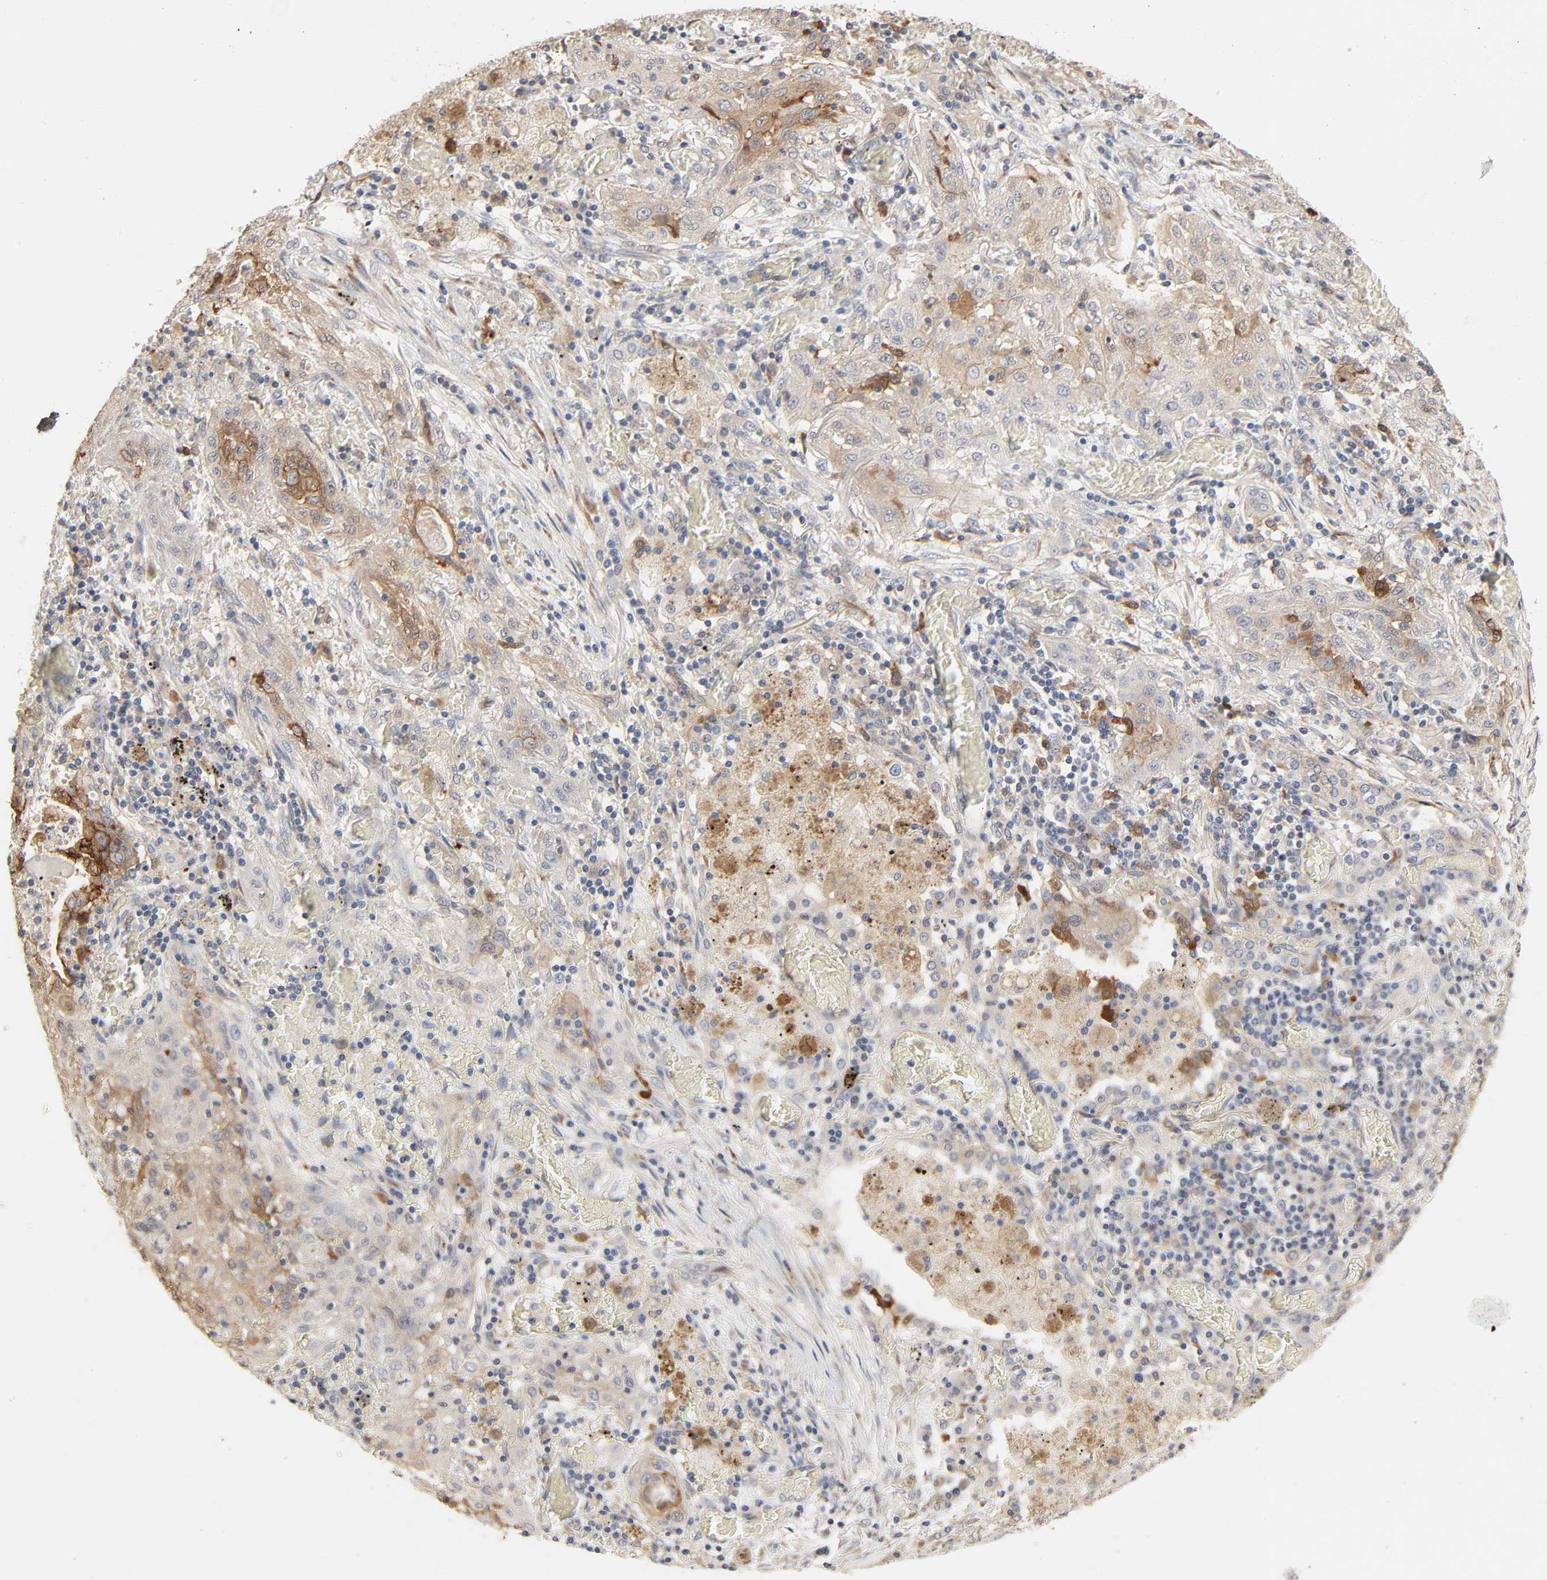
{"staining": {"intensity": "moderate", "quantity": "25%-75%", "location": "cytoplasmic/membranous"}, "tissue": "lung cancer", "cell_type": "Tumor cells", "image_type": "cancer", "snomed": [{"axis": "morphology", "description": "Squamous cell carcinoma, NOS"}, {"axis": "topography", "description": "Lung"}], "caption": "Squamous cell carcinoma (lung) was stained to show a protein in brown. There is medium levels of moderate cytoplasmic/membranous expression in approximately 25%-75% of tumor cells. (IHC, brightfield microscopy, high magnification).", "gene": "NDRG2", "patient": {"sex": "female", "age": 47}}